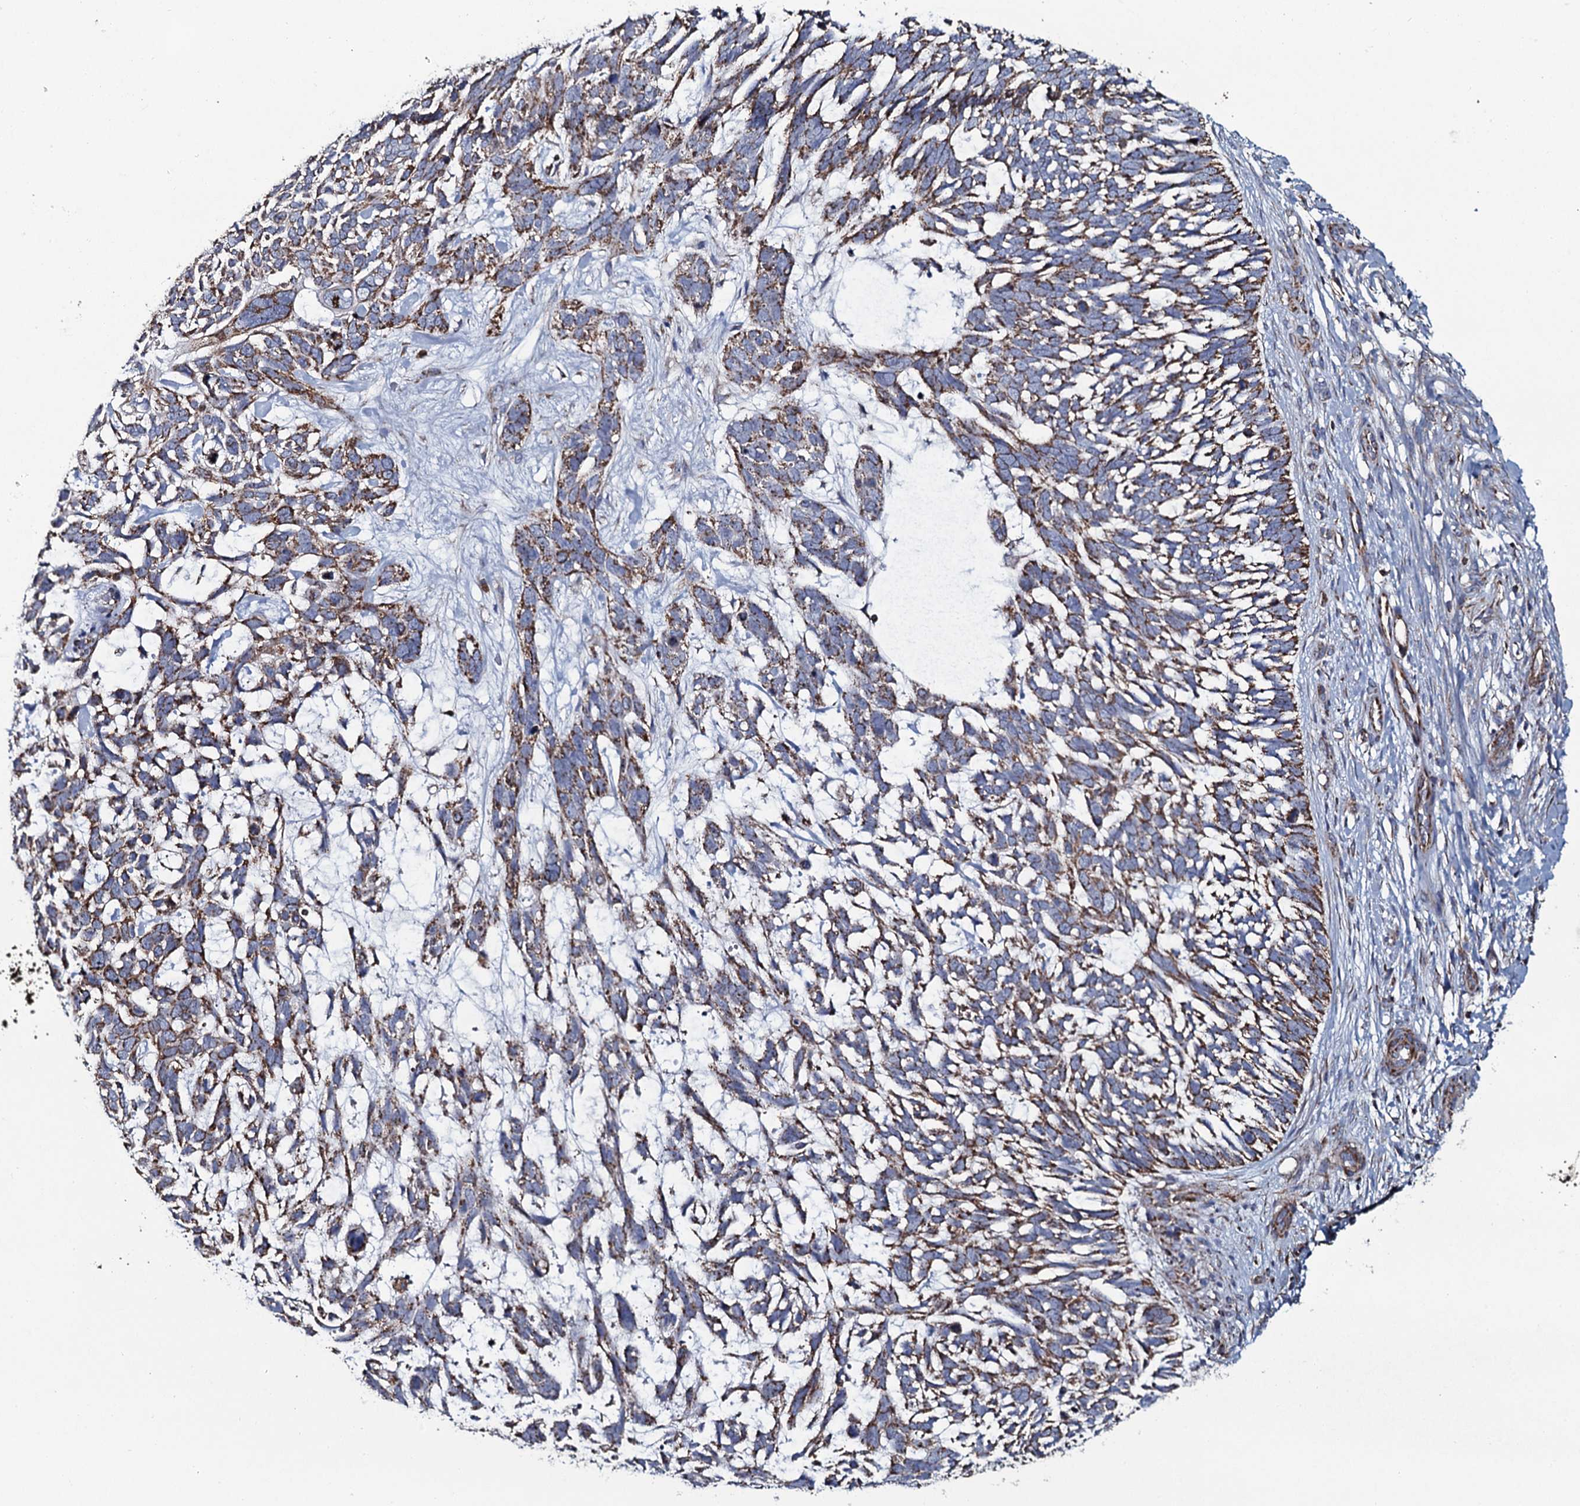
{"staining": {"intensity": "moderate", "quantity": ">75%", "location": "cytoplasmic/membranous"}, "tissue": "skin cancer", "cell_type": "Tumor cells", "image_type": "cancer", "snomed": [{"axis": "morphology", "description": "Basal cell carcinoma"}, {"axis": "topography", "description": "Skin"}], "caption": "Immunohistochemical staining of skin basal cell carcinoma exhibits medium levels of moderate cytoplasmic/membranous protein staining in about >75% of tumor cells.", "gene": "EVC2", "patient": {"sex": "male", "age": 88}}